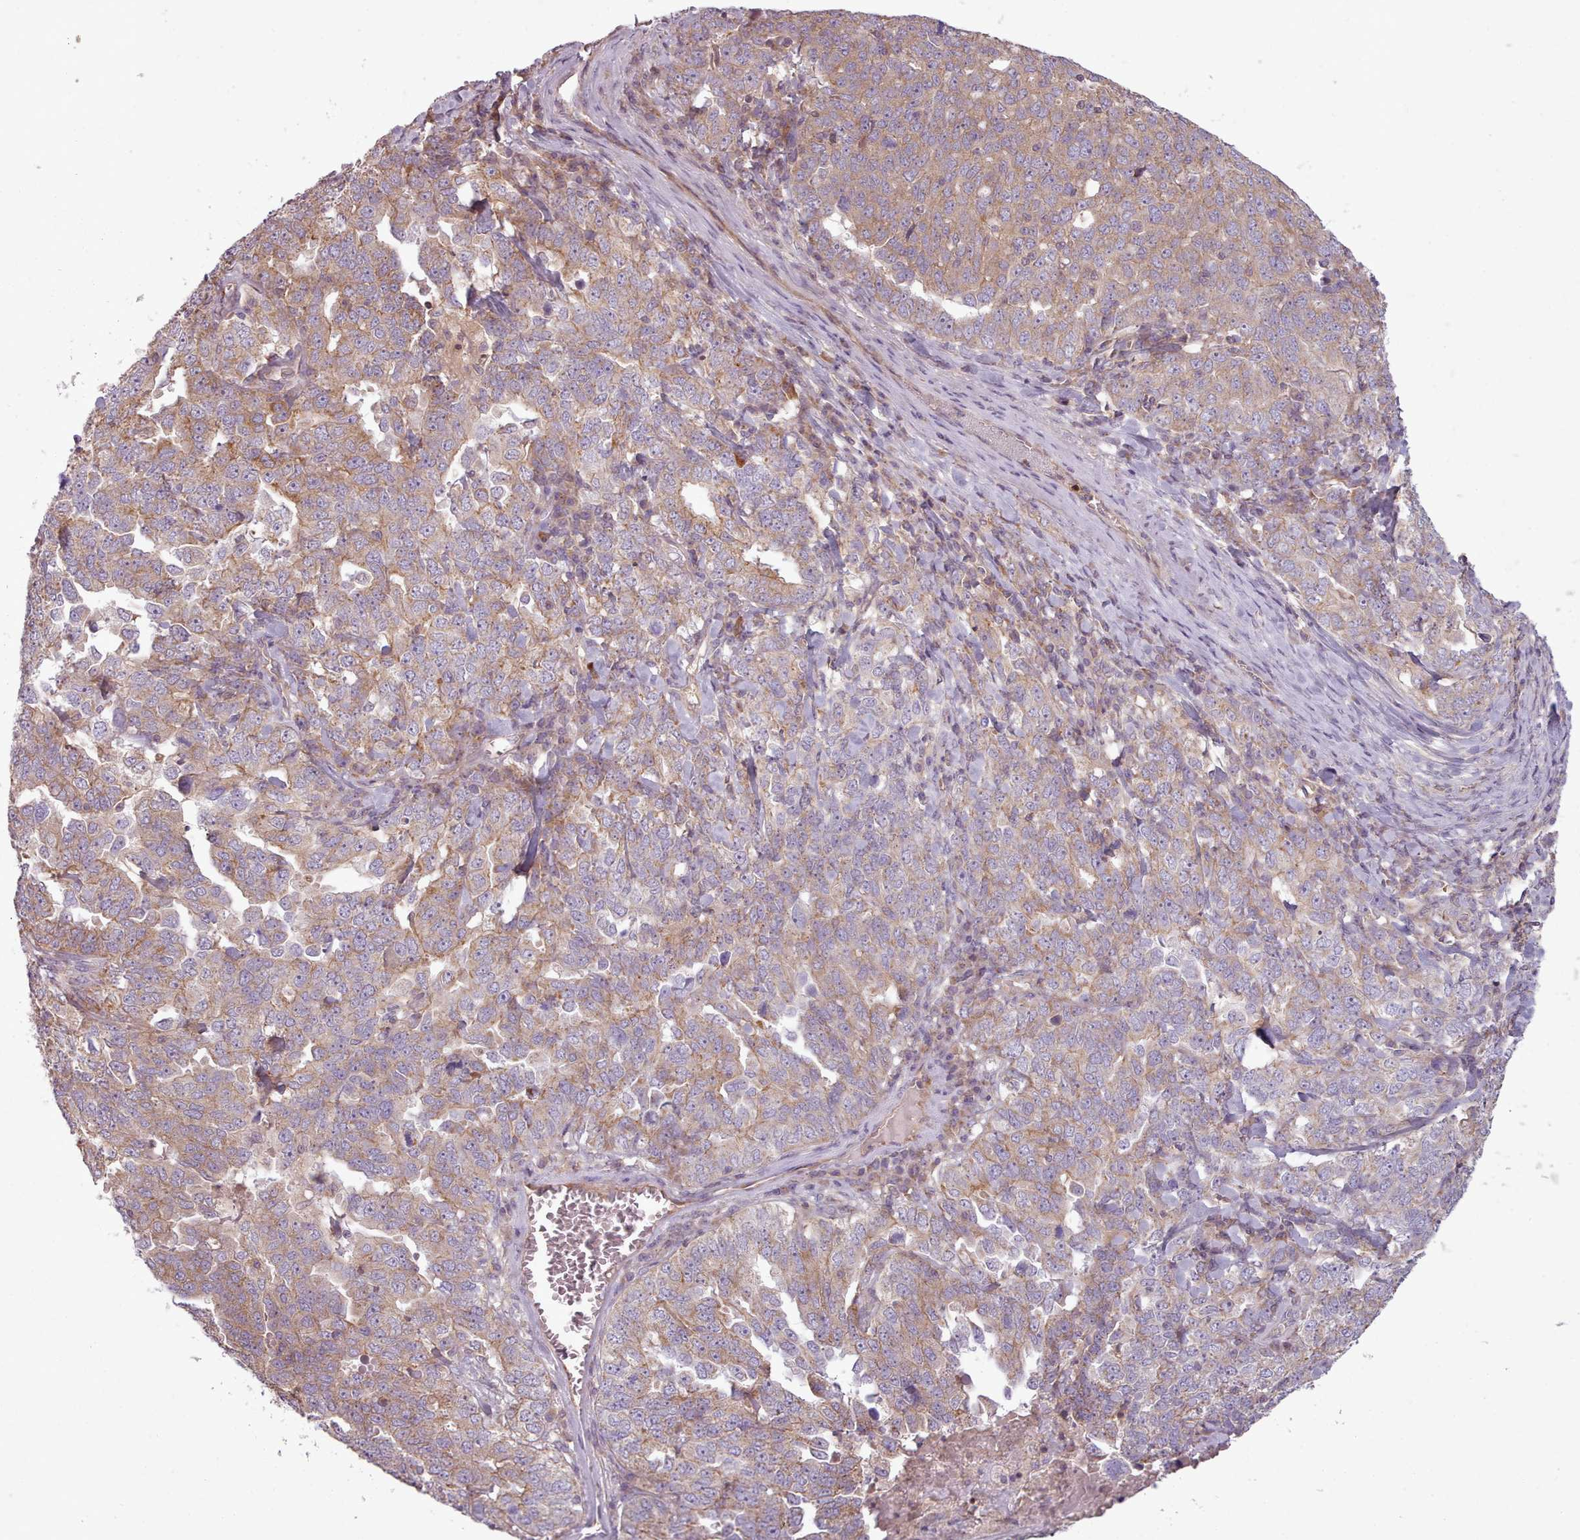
{"staining": {"intensity": "moderate", "quantity": ">75%", "location": "cytoplasmic/membranous"}, "tissue": "ovarian cancer", "cell_type": "Tumor cells", "image_type": "cancer", "snomed": [{"axis": "morphology", "description": "Carcinoma, endometroid"}, {"axis": "topography", "description": "Ovary"}], "caption": "Tumor cells exhibit moderate cytoplasmic/membranous positivity in approximately >75% of cells in ovarian cancer. The protein is stained brown, and the nuclei are stained in blue (DAB (3,3'-diaminobenzidine) IHC with brightfield microscopy, high magnification).", "gene": "NT5DC2", "patient": {"sex": "female", "age": 62}}